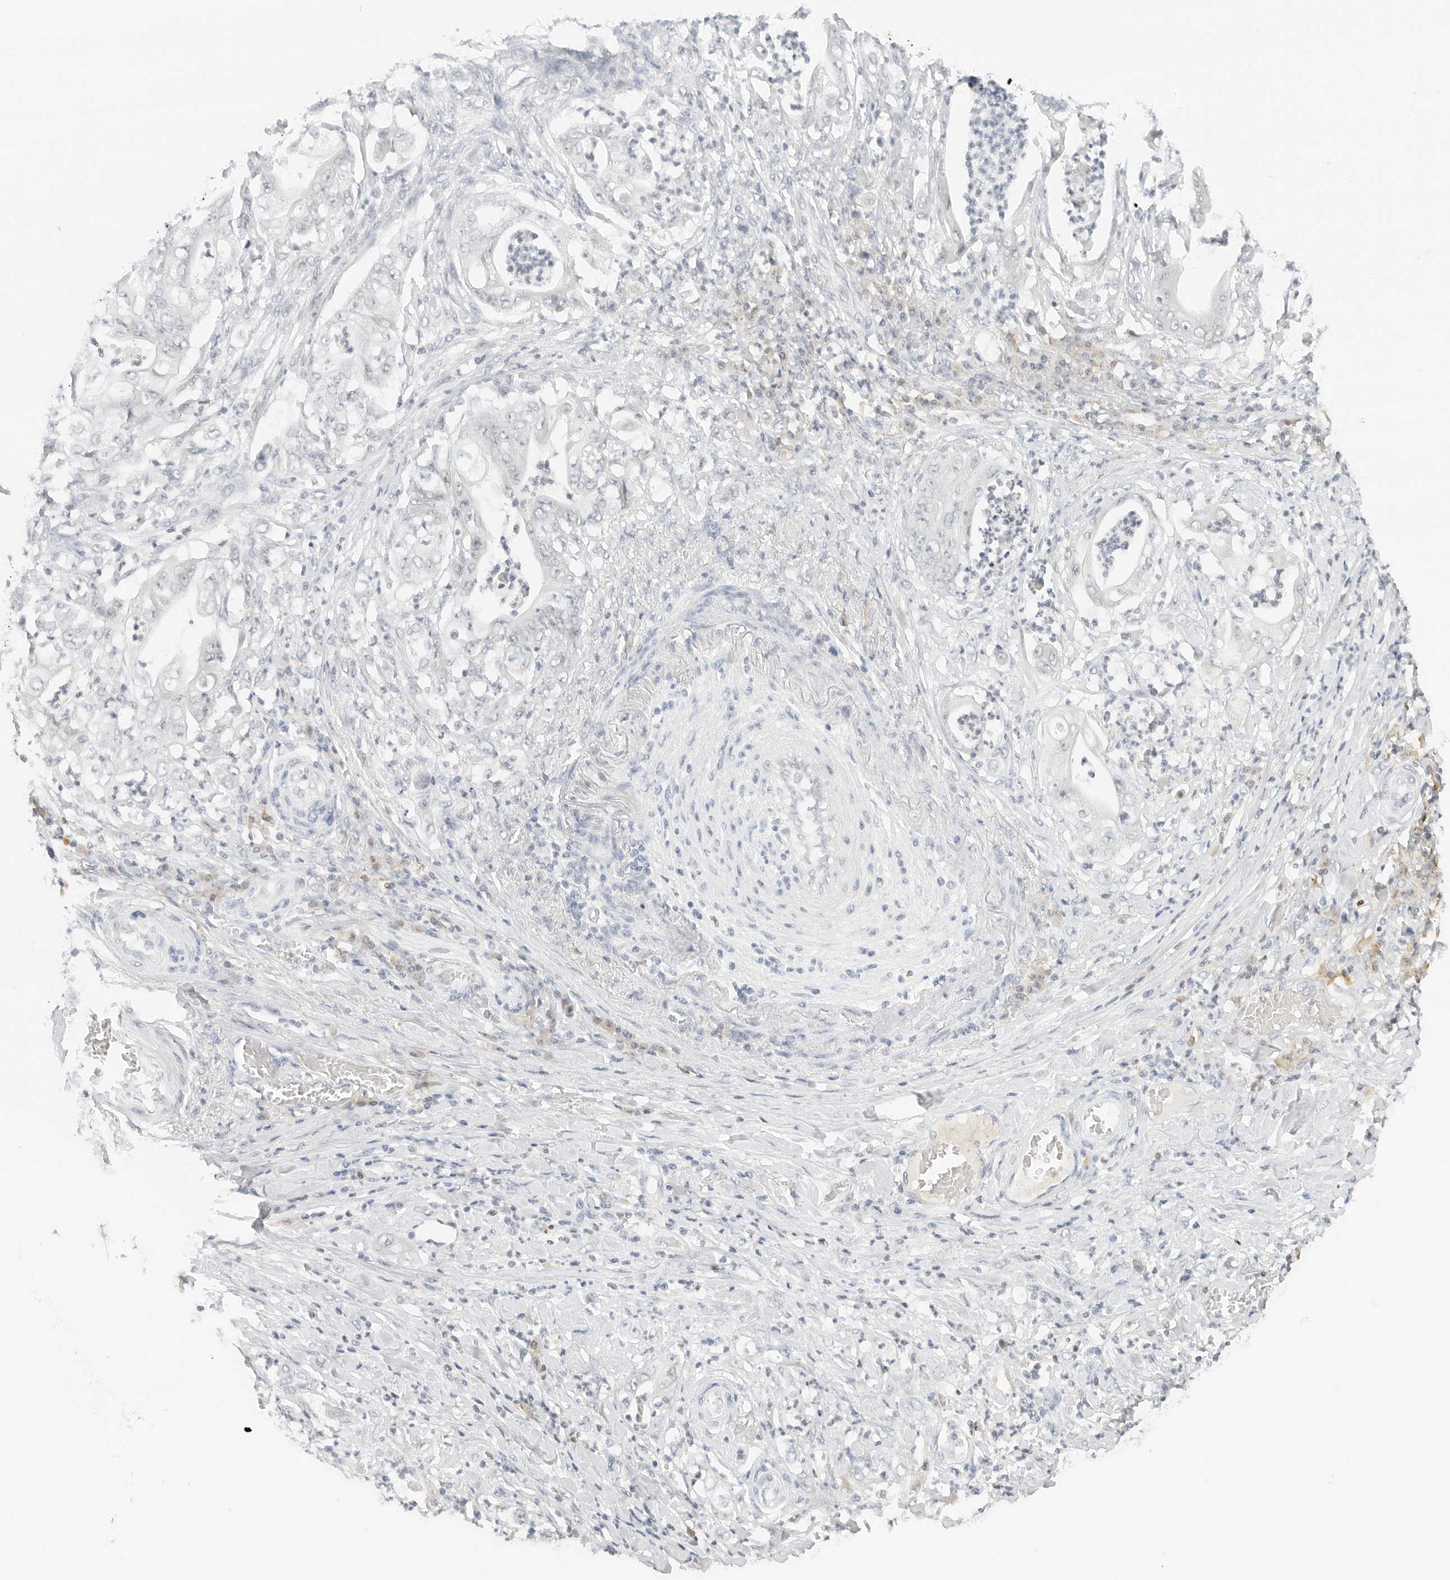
{"staining": {"intensity": "negative", "quantity": "none", "location": "none"}, "tissue": "stomach cancer", "cell_type": "Tumor cells", "image_type": "cancer", "snomed": [{"axis": "morphology", "description": "Adenocarcinoma, NOS"}, {"axis": "topography", "description": "Stomach"}], "caption": "This micrograph is of stomach adenocarcinoma stained with immunohistochemistry (IHC) to label a protein in brown with the nuclei are counter-stained blue. There is no expression in tumor cells. (Brightfield microscopy of DAB (3,3'-diaminobenzidine) immunohistochemistry (IHC) at high magnification).", "gene": "NEO1", "patient": {"sex": "female", "age": 73}}